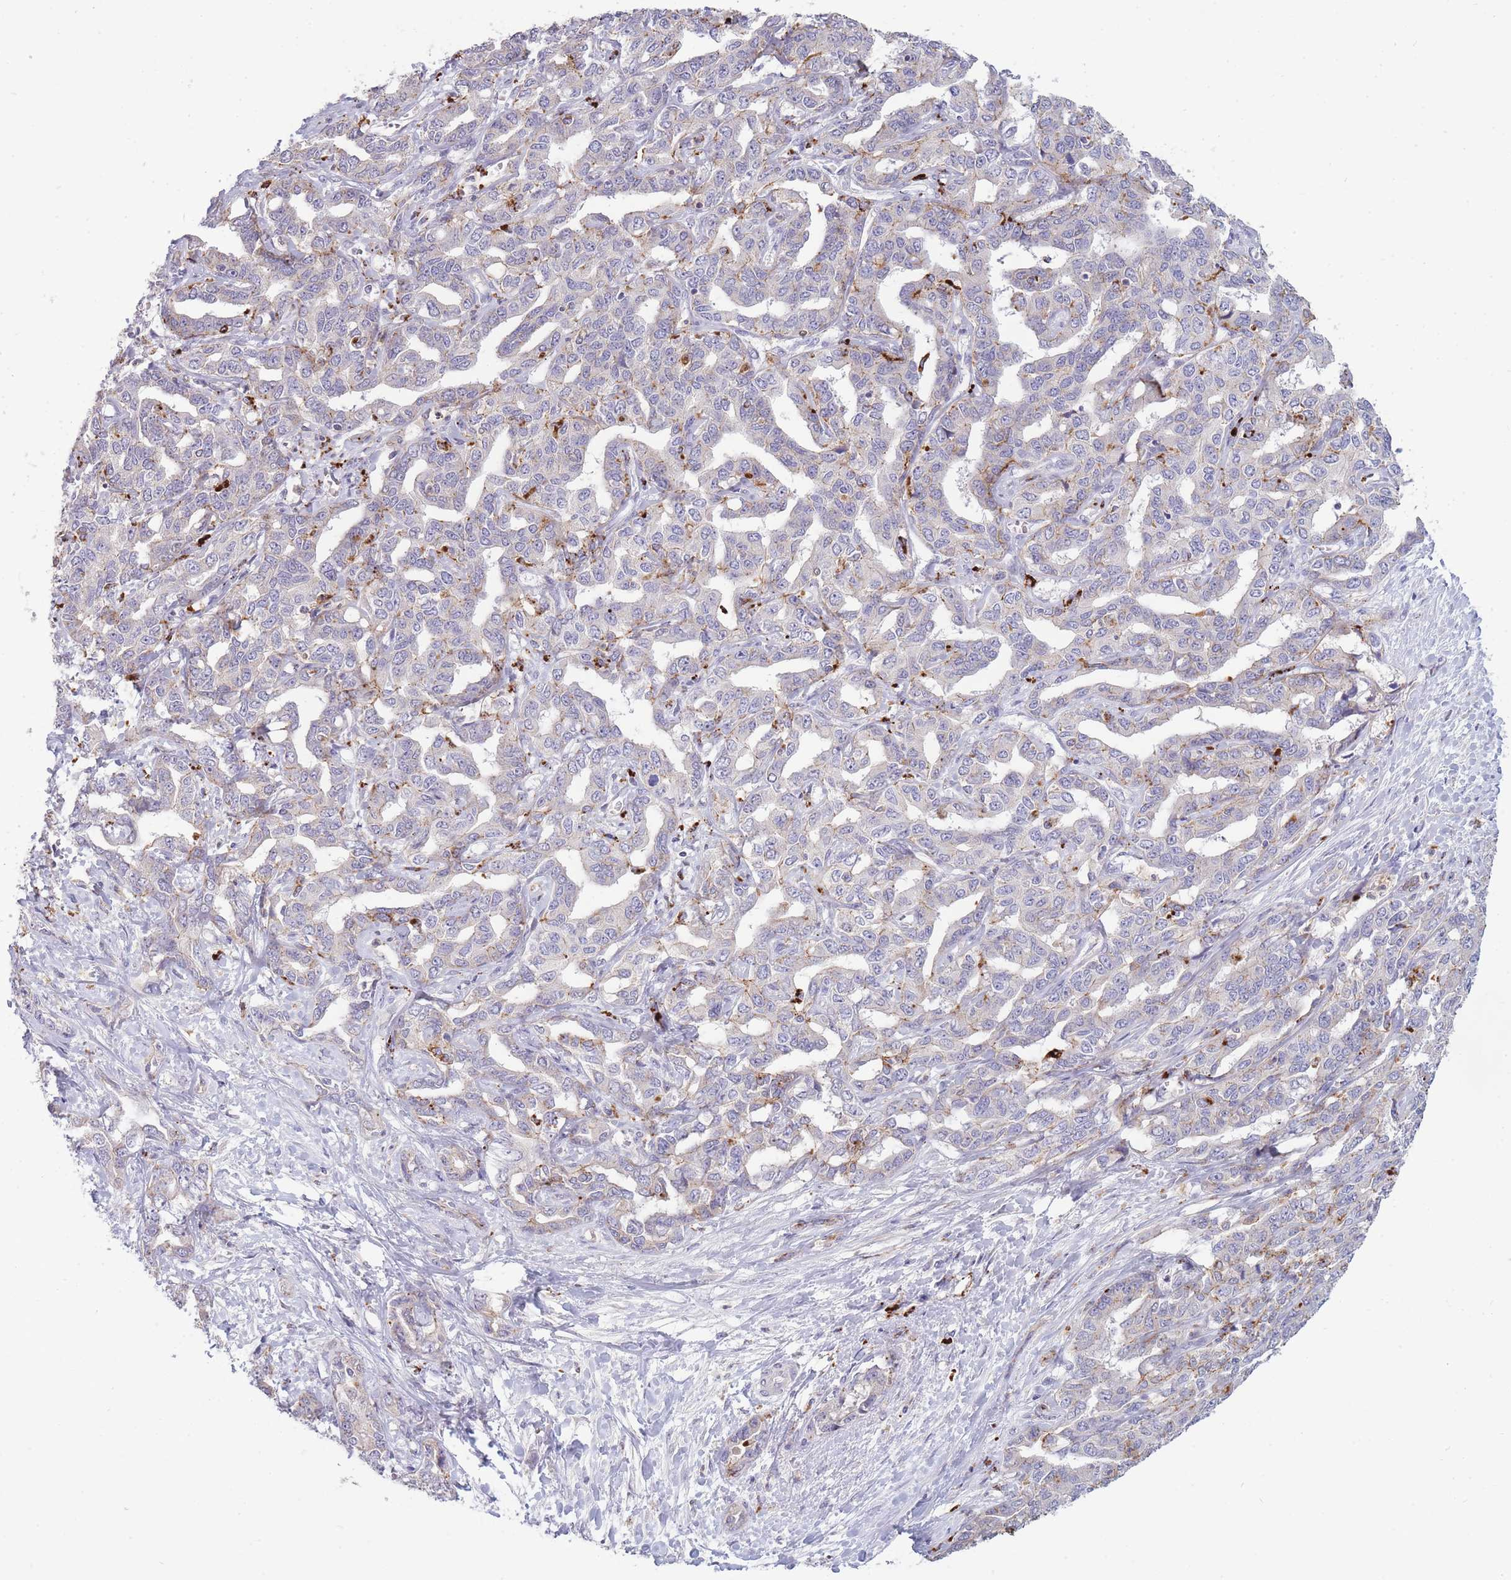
{"staining": {"intensity": "negative", "quantity": "none", "location": "none"}, "tissue": "liver cancer", "cell_type": "Tumor cells", "image_type": "cancer", "snomed": [{"axis": "morphology", "description": "Cholangiocarcinoma"}, {"axis": "topography", "description": "Liver"}], "caption": "Immunohistochemistry (IHC) of liver cholangiocarcinoma demonstrates no staining in tumor cells.", "gene": "TRIM61", "patient": {"sex": "male", "age": 59}}